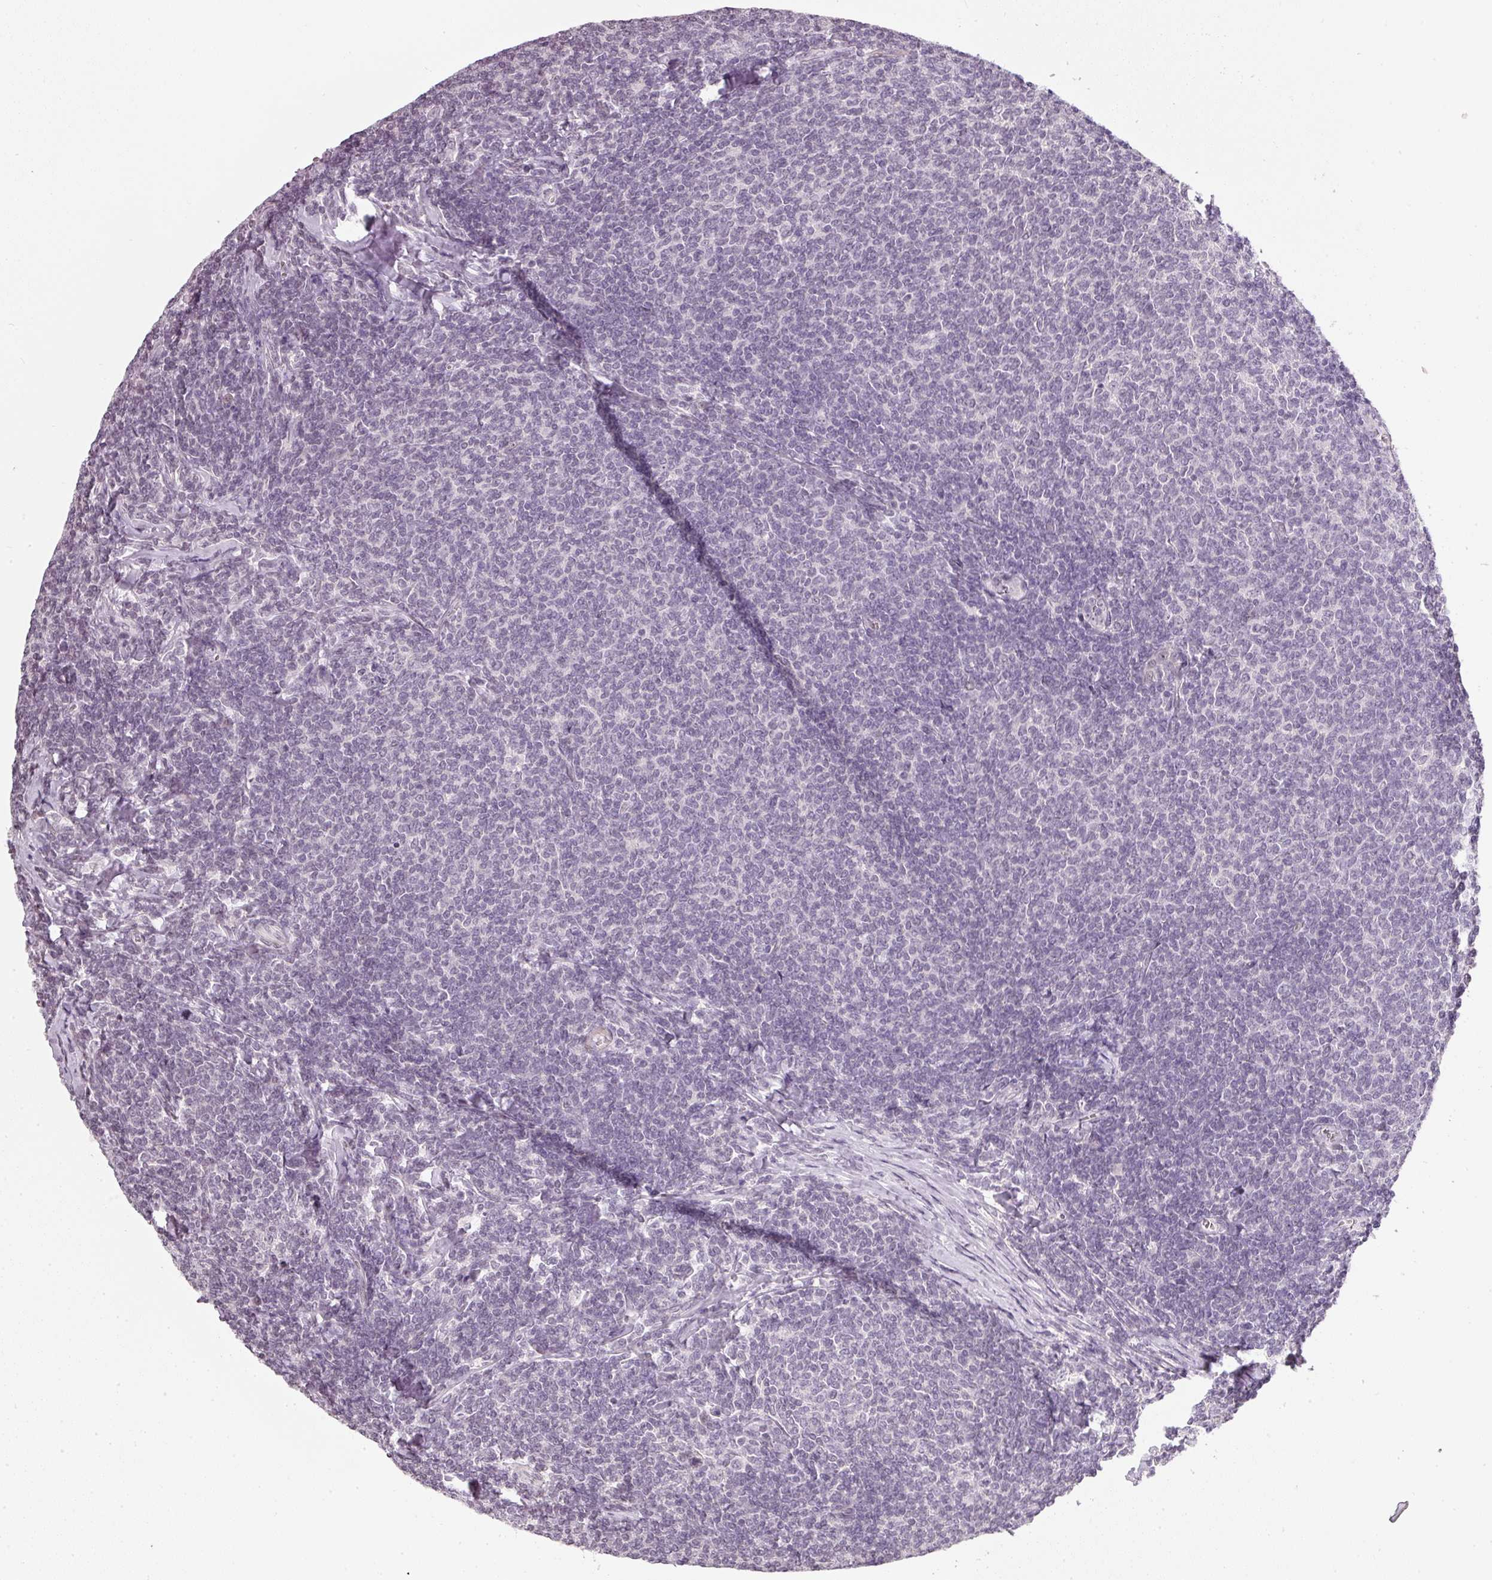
{"staining": {"intensity": "negative", "quantity": "none", "location": "none"}, "tissue": "lymphoma", "cell_type": "Tumor cells", "image_type": "cancer", "snomed": [{"axis": "morphology", "description": "Malignant lymphoma, non-Hodgkin's type, Low grade"}, {"axis": "topography", "description": "Lymph node"}], "caption": "Low-grade malignant lymphoma, non-Hodgkin's type was stained to show a protein in brown. There is no significant expression in tumor cells.", "gene": "NRDE2", "patient": {"sex": "male", "age": 52}}